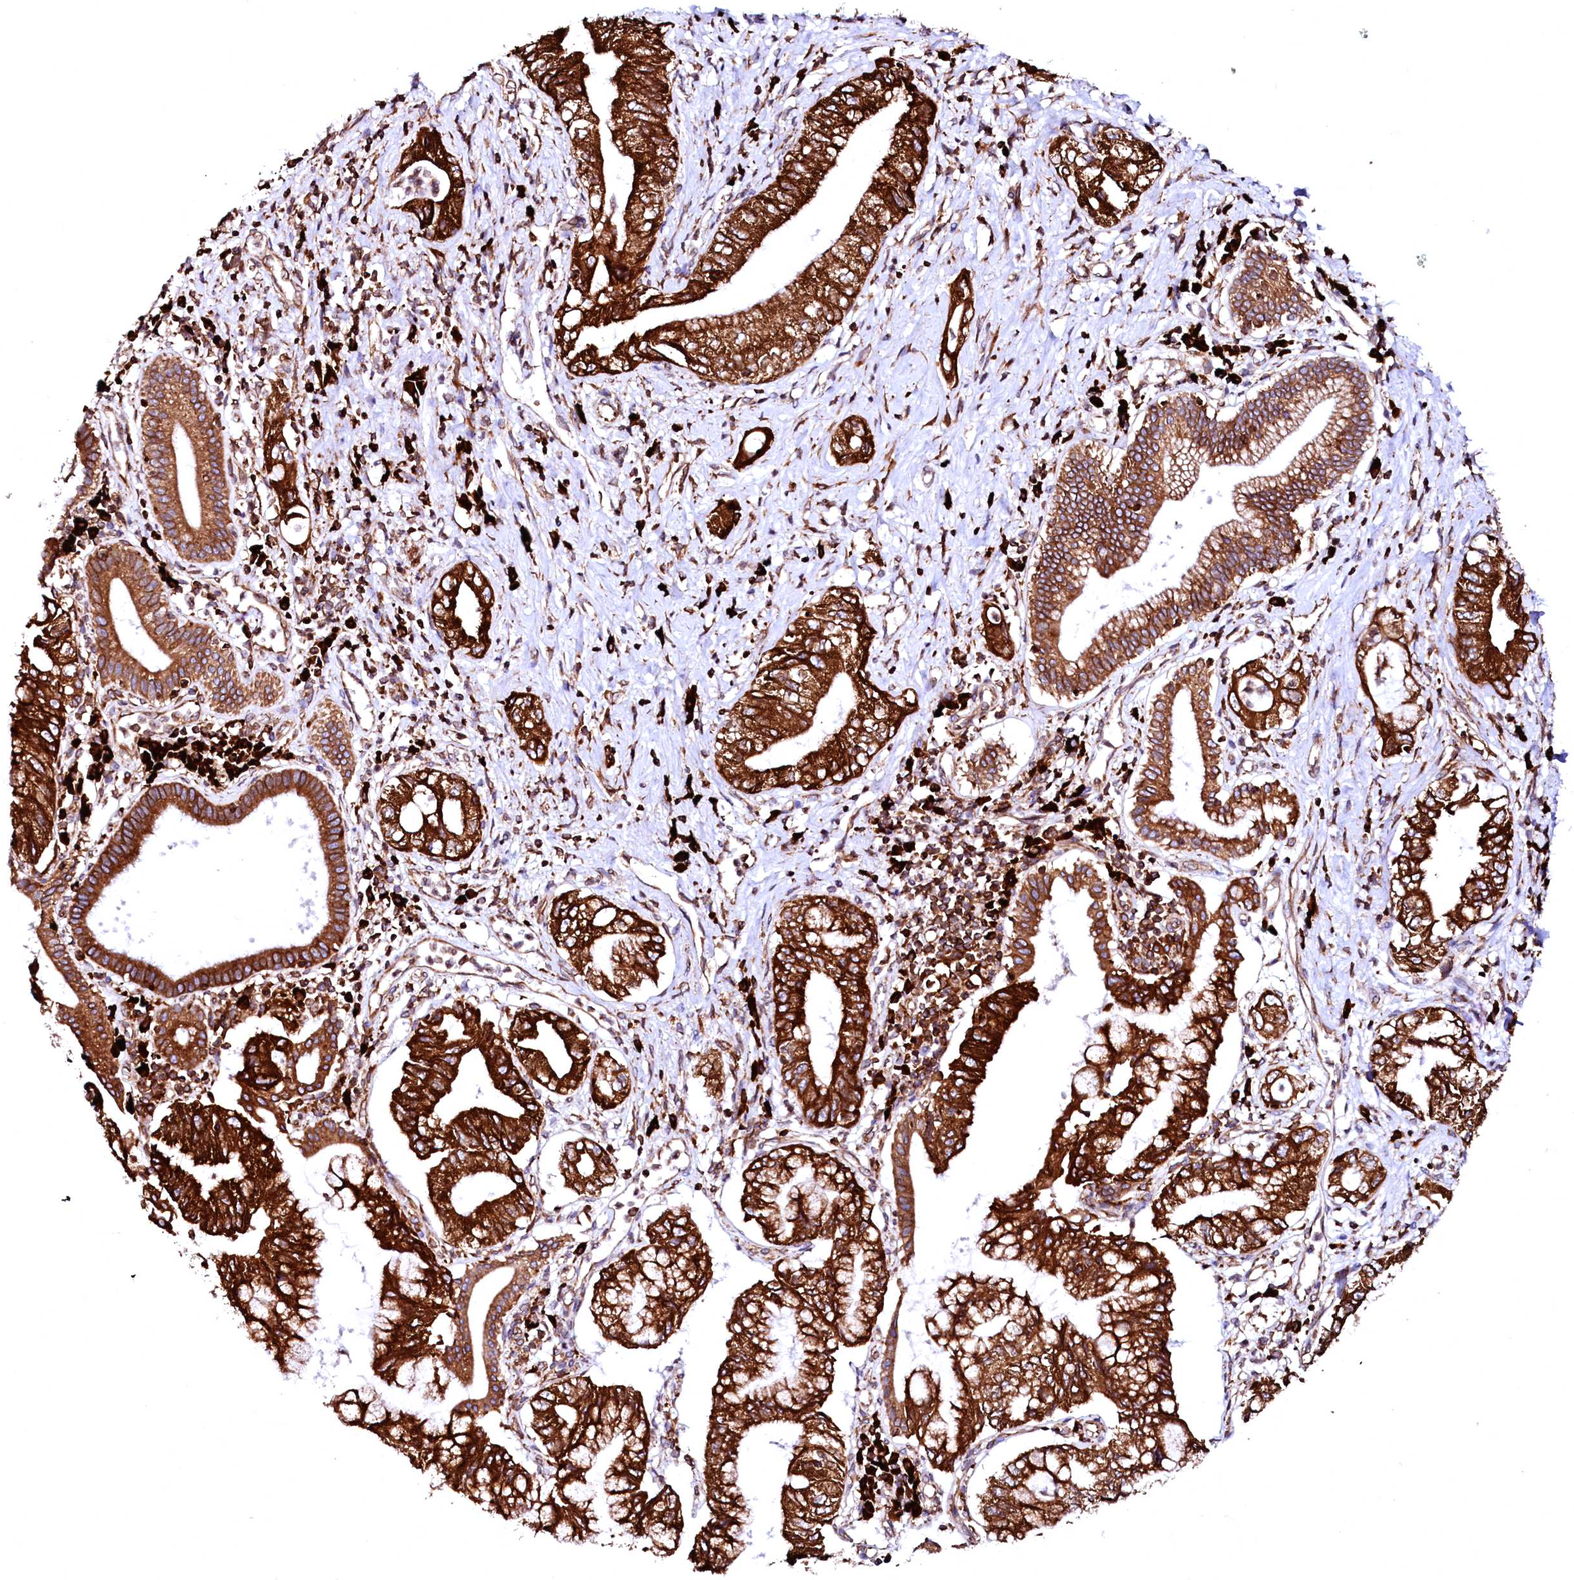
{"staining": {"intensity": "strong", "quantity": ">75%", "location": "cytoplasmic/membranous"}, "tissue": "pancreatic cancer", "cell_type": "Tumor cells", "image_type": "cancer", "snomed": [{"axis": "morphology", "description": "Adenocarcinoma, NOS"}, {"axis": "topography", "description": "Pancreas"}], "caption": "High-power microscopy captured an IHC photomicrograph of pancreatic adenocarcinoma, revealing strong cytoplasmic/membranous positivity in about >75% of tumor cells.", "gene": "DERL1", "patient": {"sex": "female", "age": 73}}